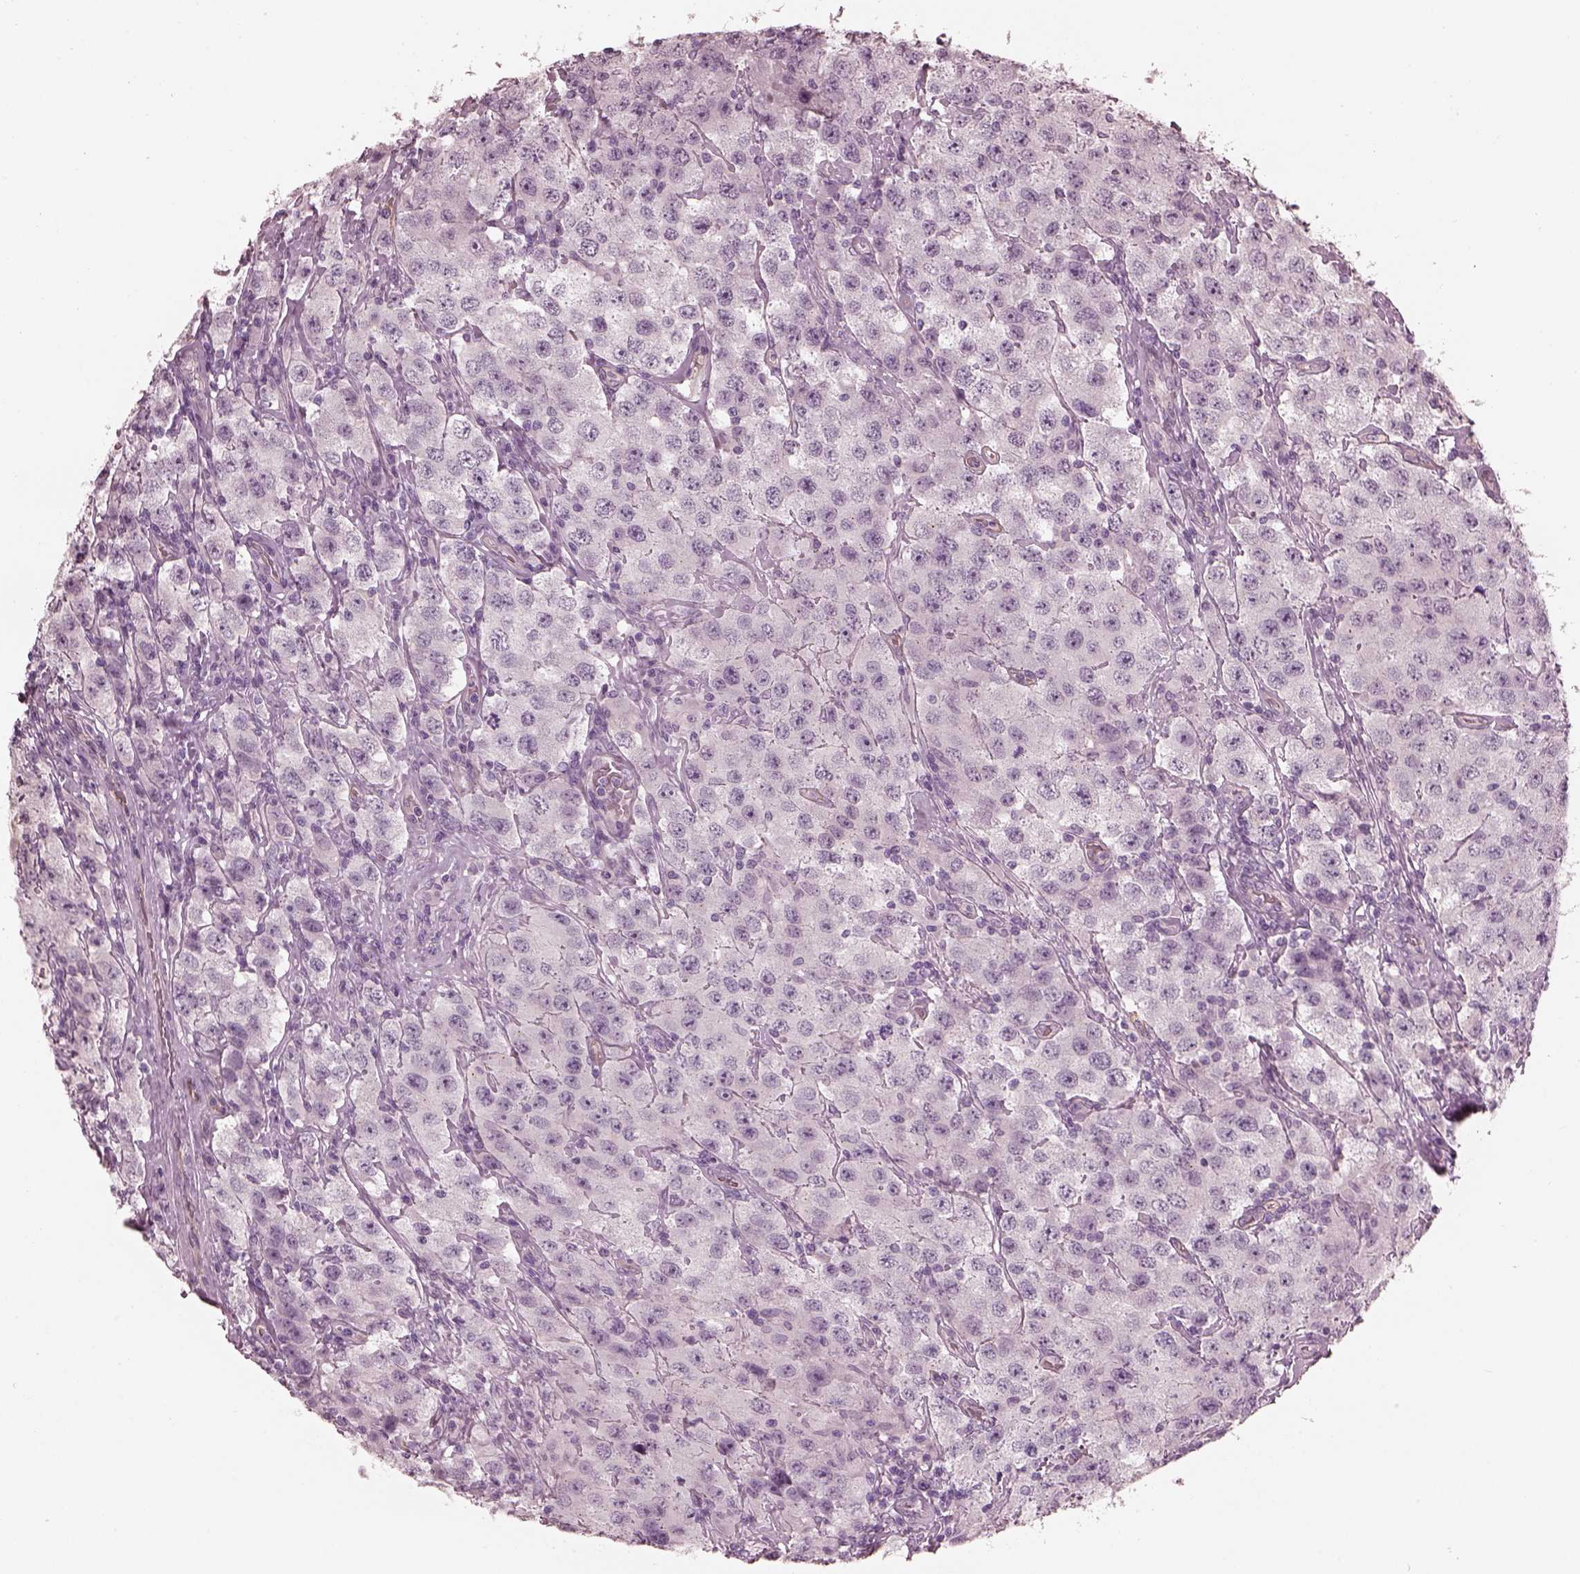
{"staining": {"intensity": "negative", "quantity": "none", "location": "none"}, "tissue": "testis cancer", "cell_type": "Tumor cells", "image_type": "cancer", "snomed": [{"axis": "morphology", "description": "Seminoma, NOS"}, {"axis": "topography", "description": "Testis"}], "caption": "High magnification brightfield microscopy of seminoma (testis) stained with DAB (3,3'-diaminobenzidine) (brown) and counterstained with hematoxylin (blue): tumor cells show no significant positivity.", "gene": "EIF4E1B", "patient": {"sex": "male", "age": 52}}